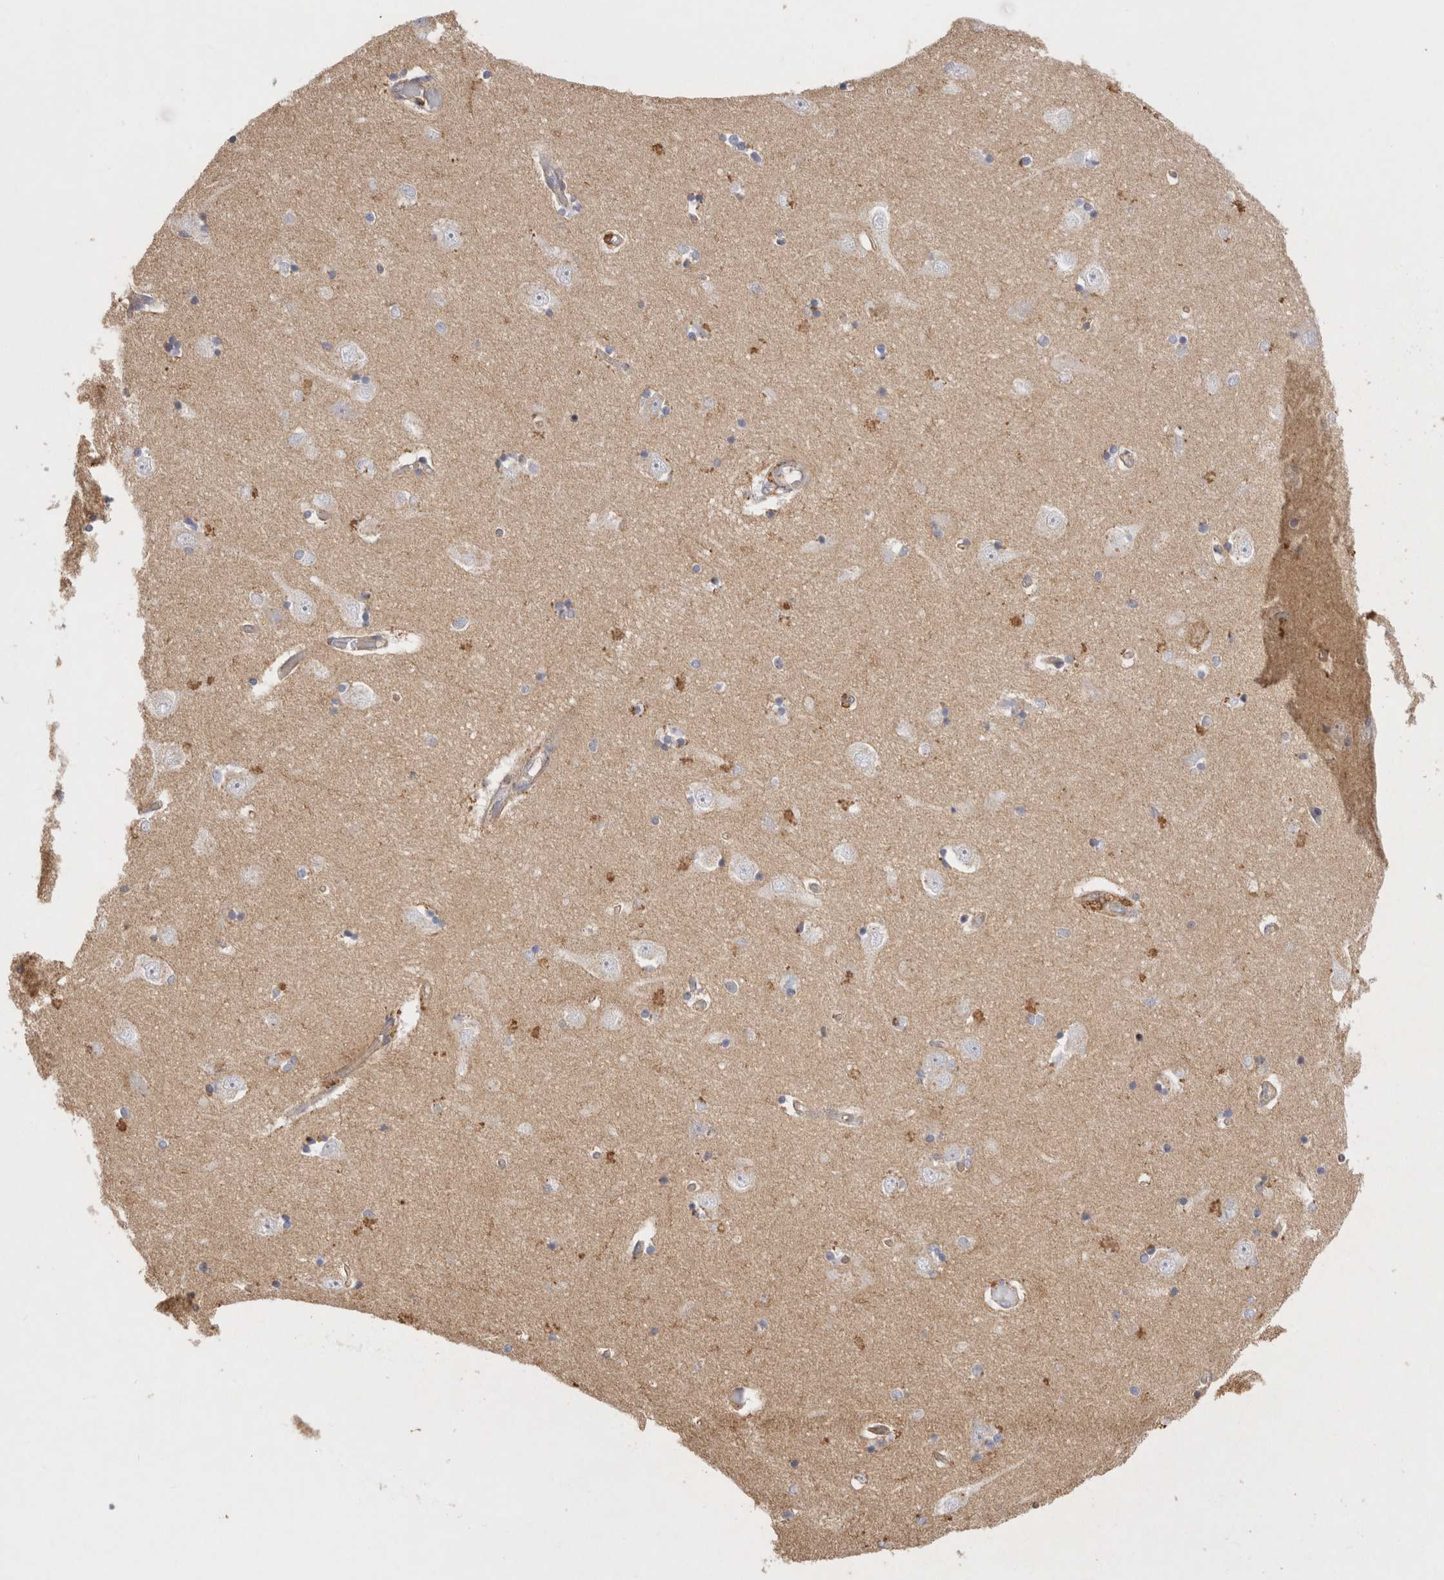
{"staining": {"intensity": "moderate", "quantity": "<25%", "location": "cytoplasmic/membranous"}, "tissue": "hippocampus", "cell_type": "Glial cells", "image_type": "normal", "snomed": [{"axis": "morphology", "description": "Normal tissue, NOS"}, {"axis": "topography", "description": "Hippocampus"}], "caption": "DAB (3,3'-diaminobenzidine) immunohistochemical staining of benign human hippocampus displays moderate cytoplasmic/membranous protein expression in about <25% of glial cells. (DAB (3,3'-diaminobenzidine) IHC with brightfield microscopy, high magnification).", "gene": "CHMP6", "patient": {"sex": "male", "age": 45}}